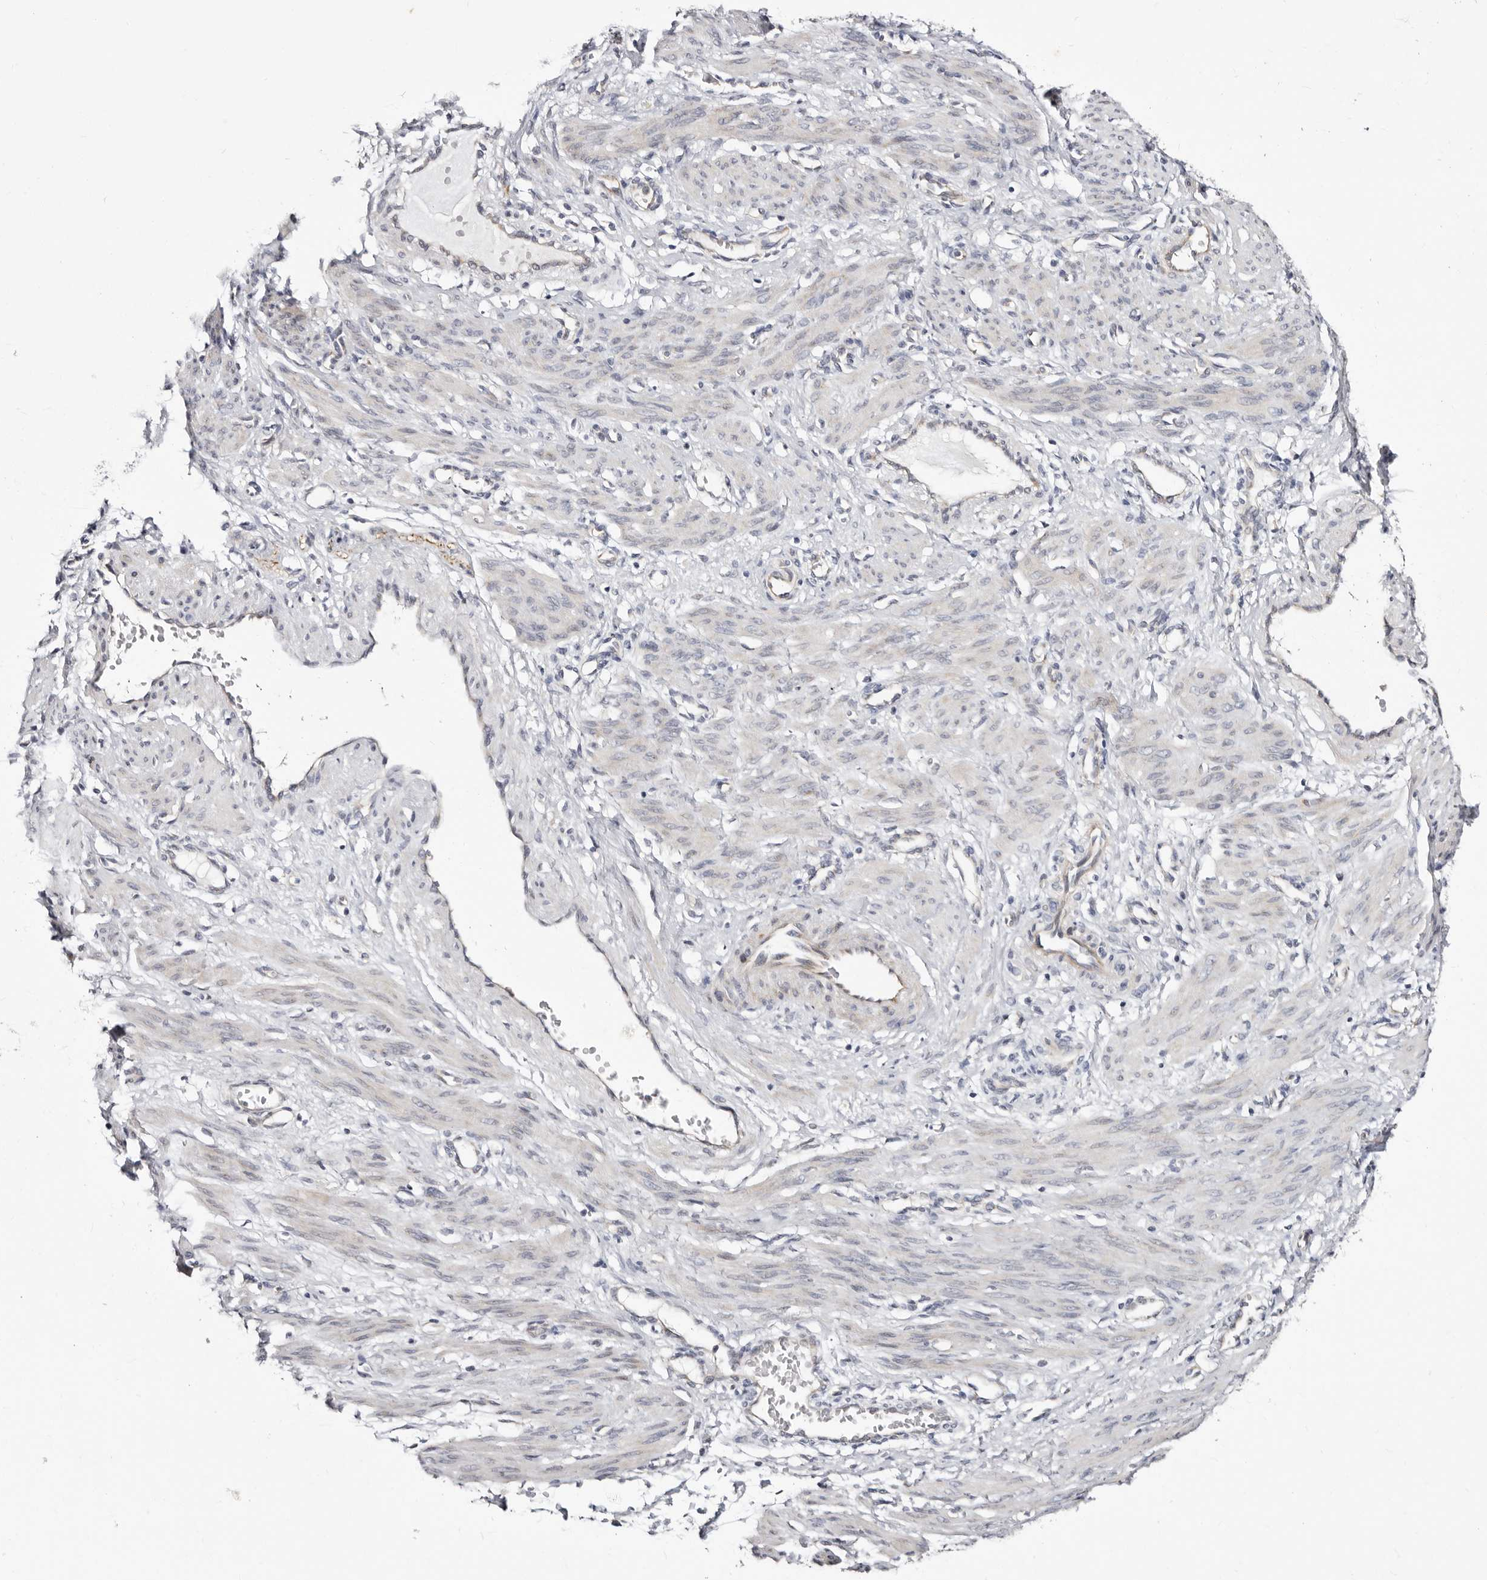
{"staining": {"intensity": "weak", "quantity": "<25%", "location": "cytoplasmic/membranous"}, "tissue": "smooth muscle", "cell_type": "Smooth muscle cells", "image_type": "normal", "snomed": [{"axis": "morphology", "description": "Normal tissue, NOS"}, {"axis": "topography", "description": "Endometrium"}], "caption": "Immunohistochemistry image of unremarkable human smooth muscle stained for a protein (brown), which shows no positivity in smooth muscle cells.", "gene": "KLHL4", "patient": {"sex": "female", "age": 33}}